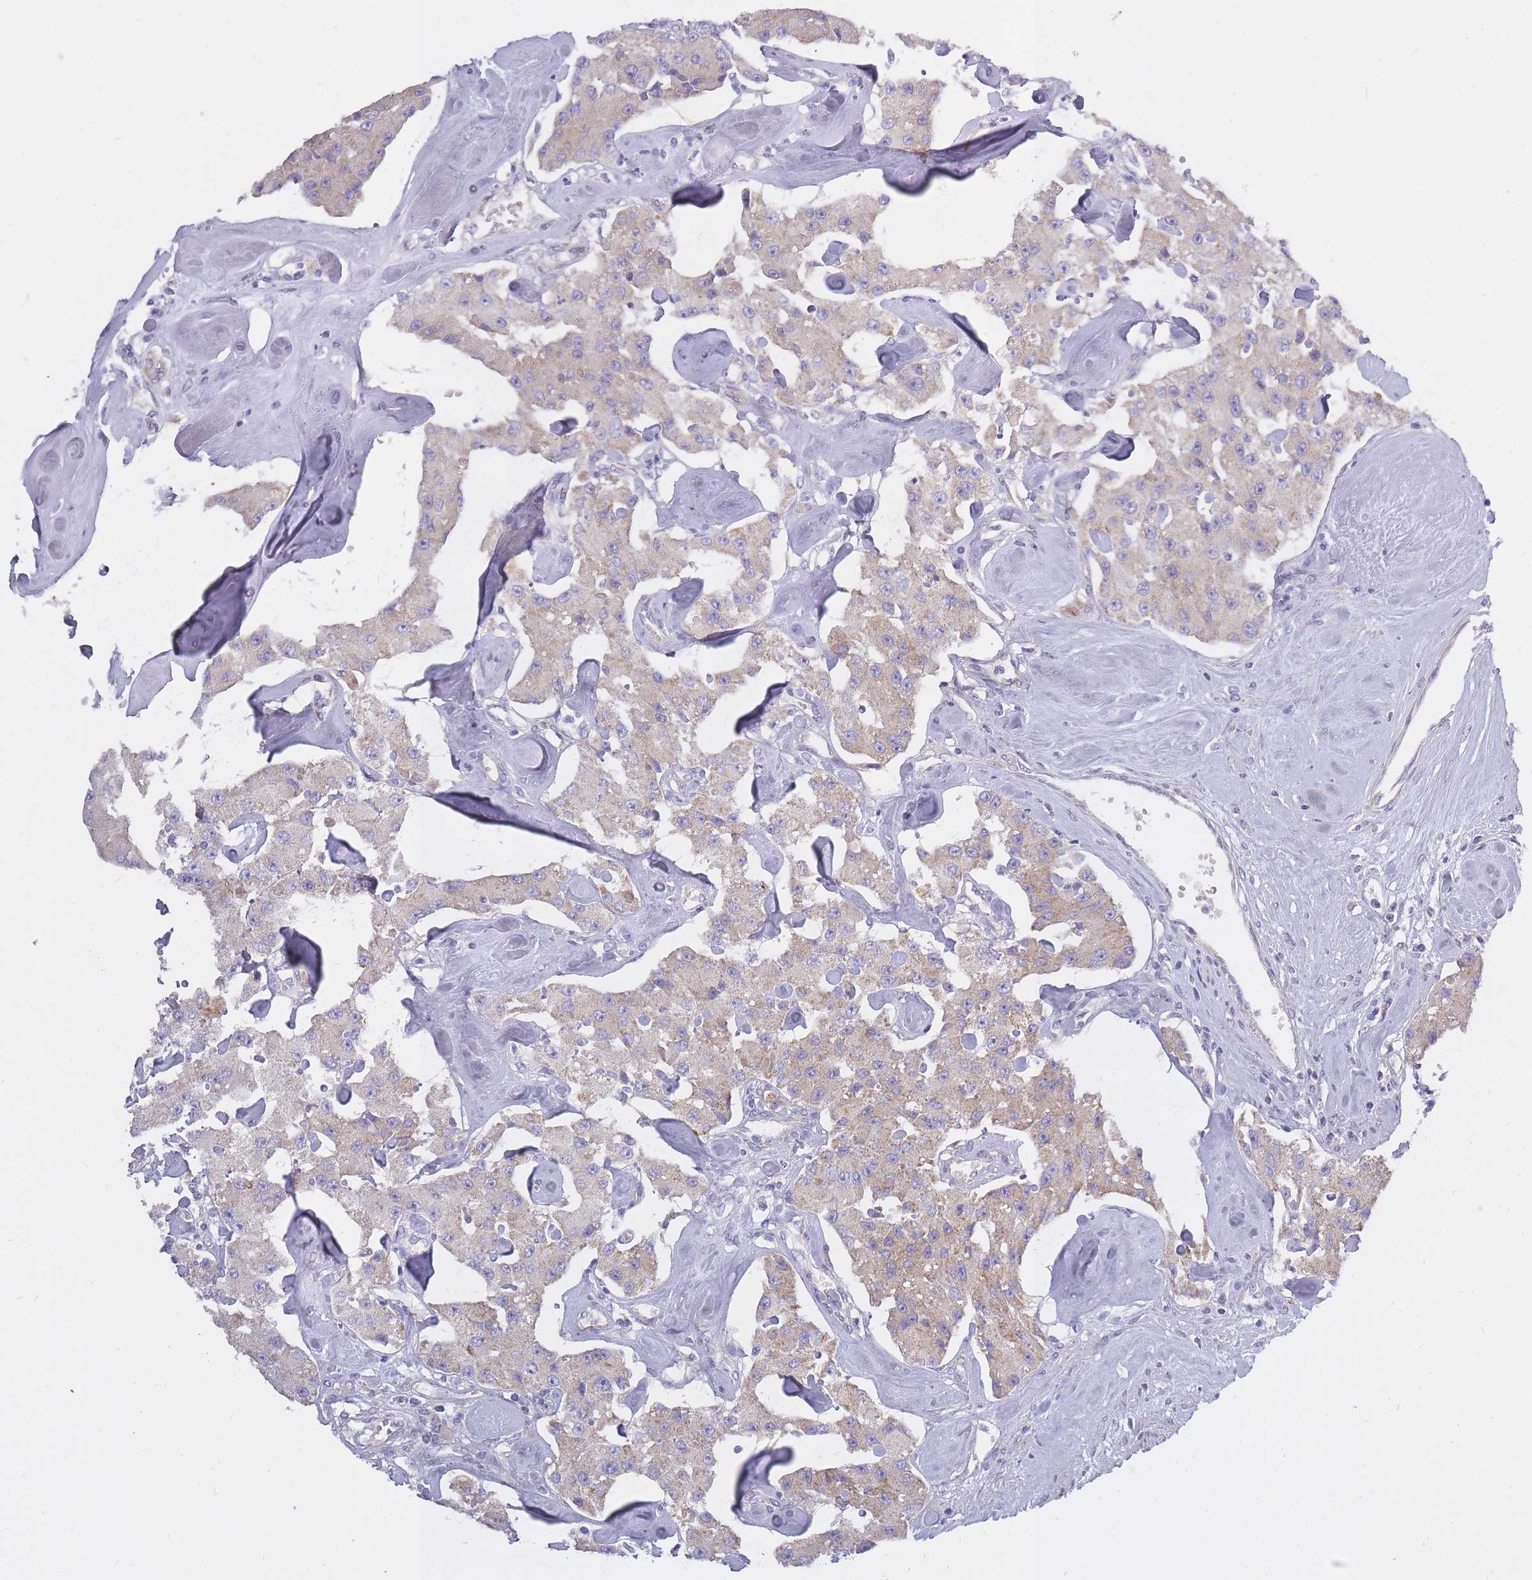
{"staining": {"intensity": "moderate", "quantity": "25%-75%", "location": "cytoplasmic/membranous"}, "tissue": "carcinoid", "cell_type": "Tumor cells", "image_type": "cancer", "snomed": [{"axis": "morphology", "description": "Carcinoid, malignant, NOS"}, {"axis": "topography", "description": "Pancreas"}], "caption": "Protein analysis of carcinoid tissue demonstrates moderate cytoplasmic/membranous positivity in about 25%-75% of tumor cells.", "gene": "ALKBH4", "patient": {"sex": "male", "age": 41}}